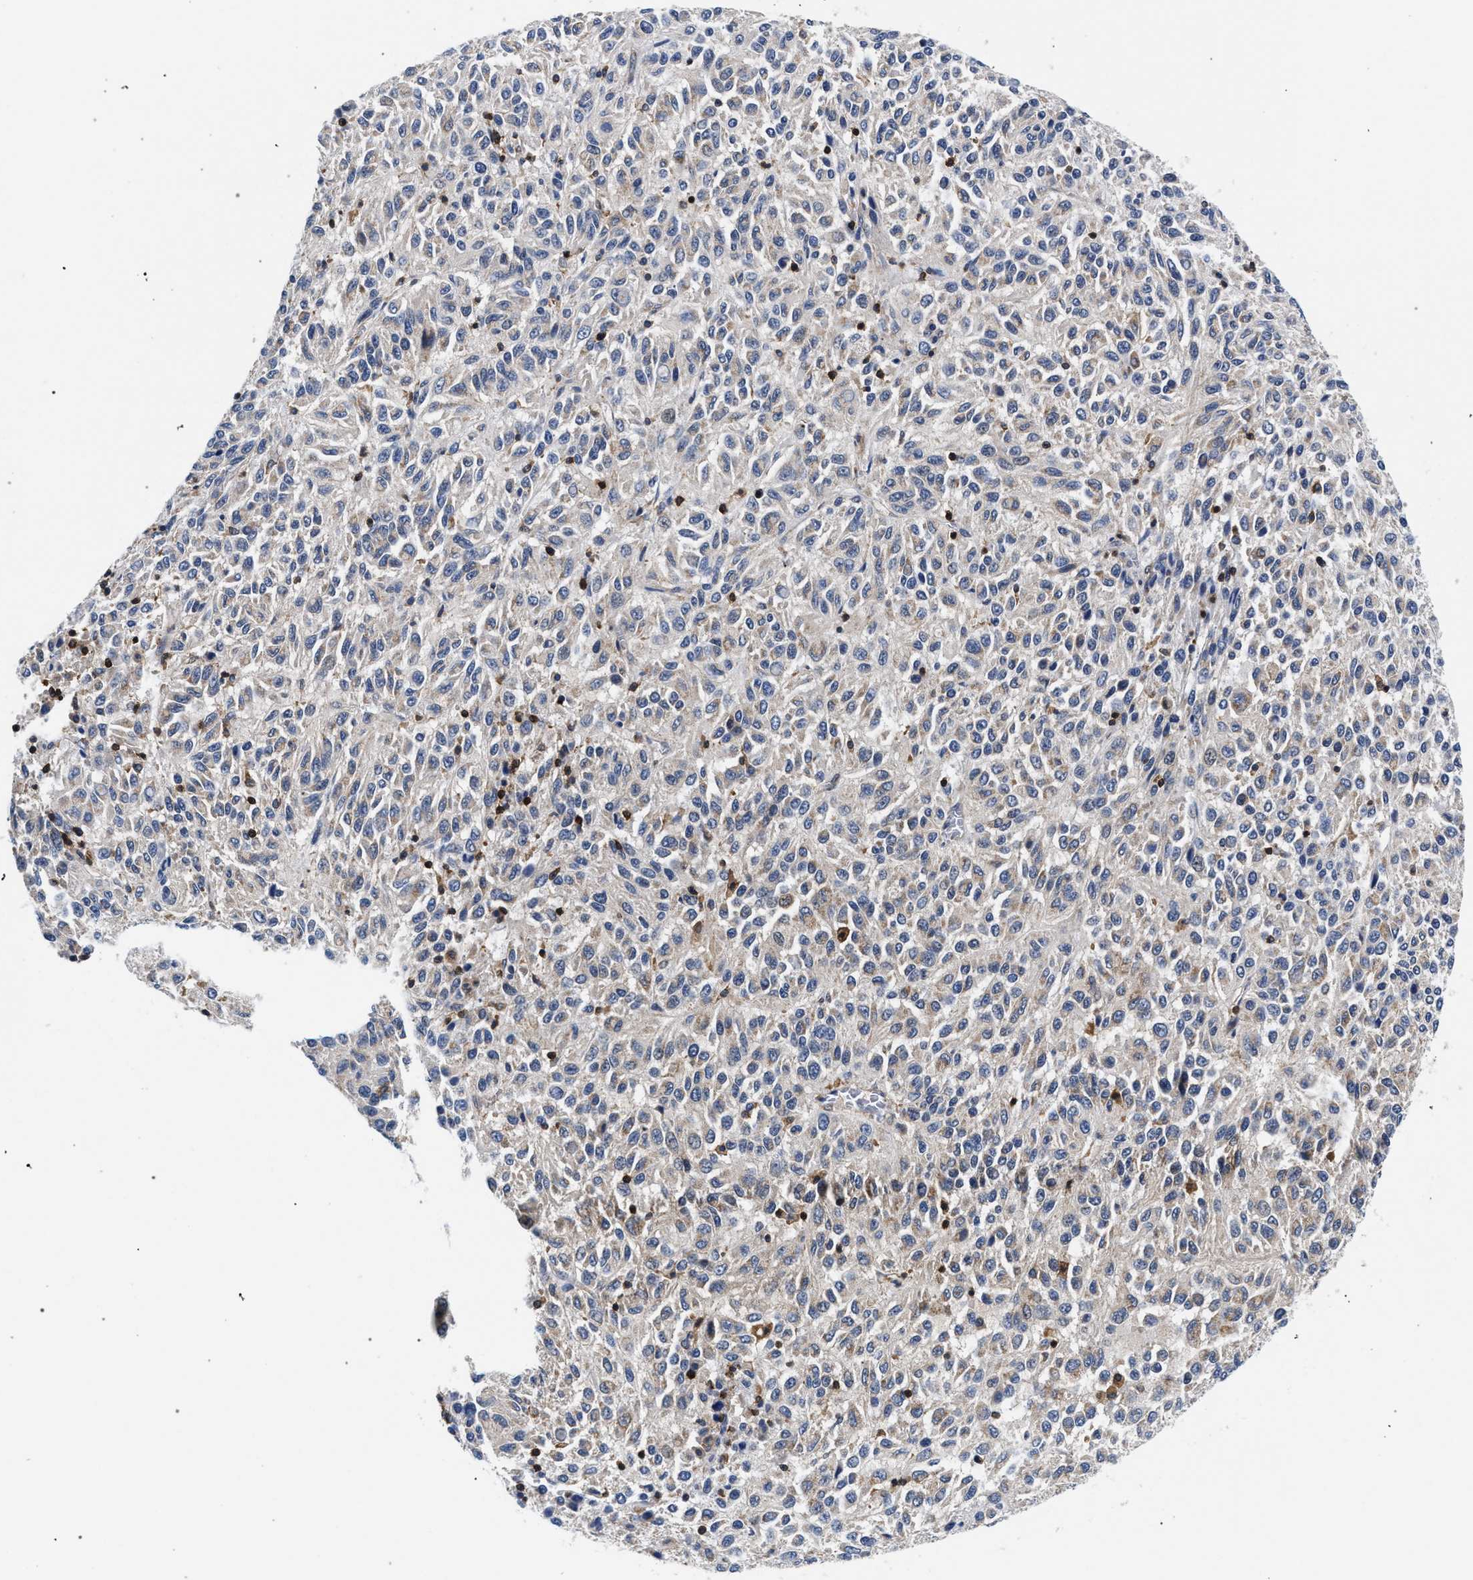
{"staining": {"intensity": "weak", "quantity": "<25%", "location": "cytoplasmic/membranous"}, "tissue": "melanoma", "cell_type": "Tumor cells", "image_type": "cancer", "snomed": [{"axis": "morphology", "description": "Malignant melanoma, Metastatic site"}, {"axis": "topography", "description": "Lung"}], "caption": "Image shows no significant protein positivity in tumor cells of melanoma. (Immunohistochemistry, brightfield microscopy, high magnification).", "gene": "LASP1", "patient": {"sex": "male", "age": 64}}